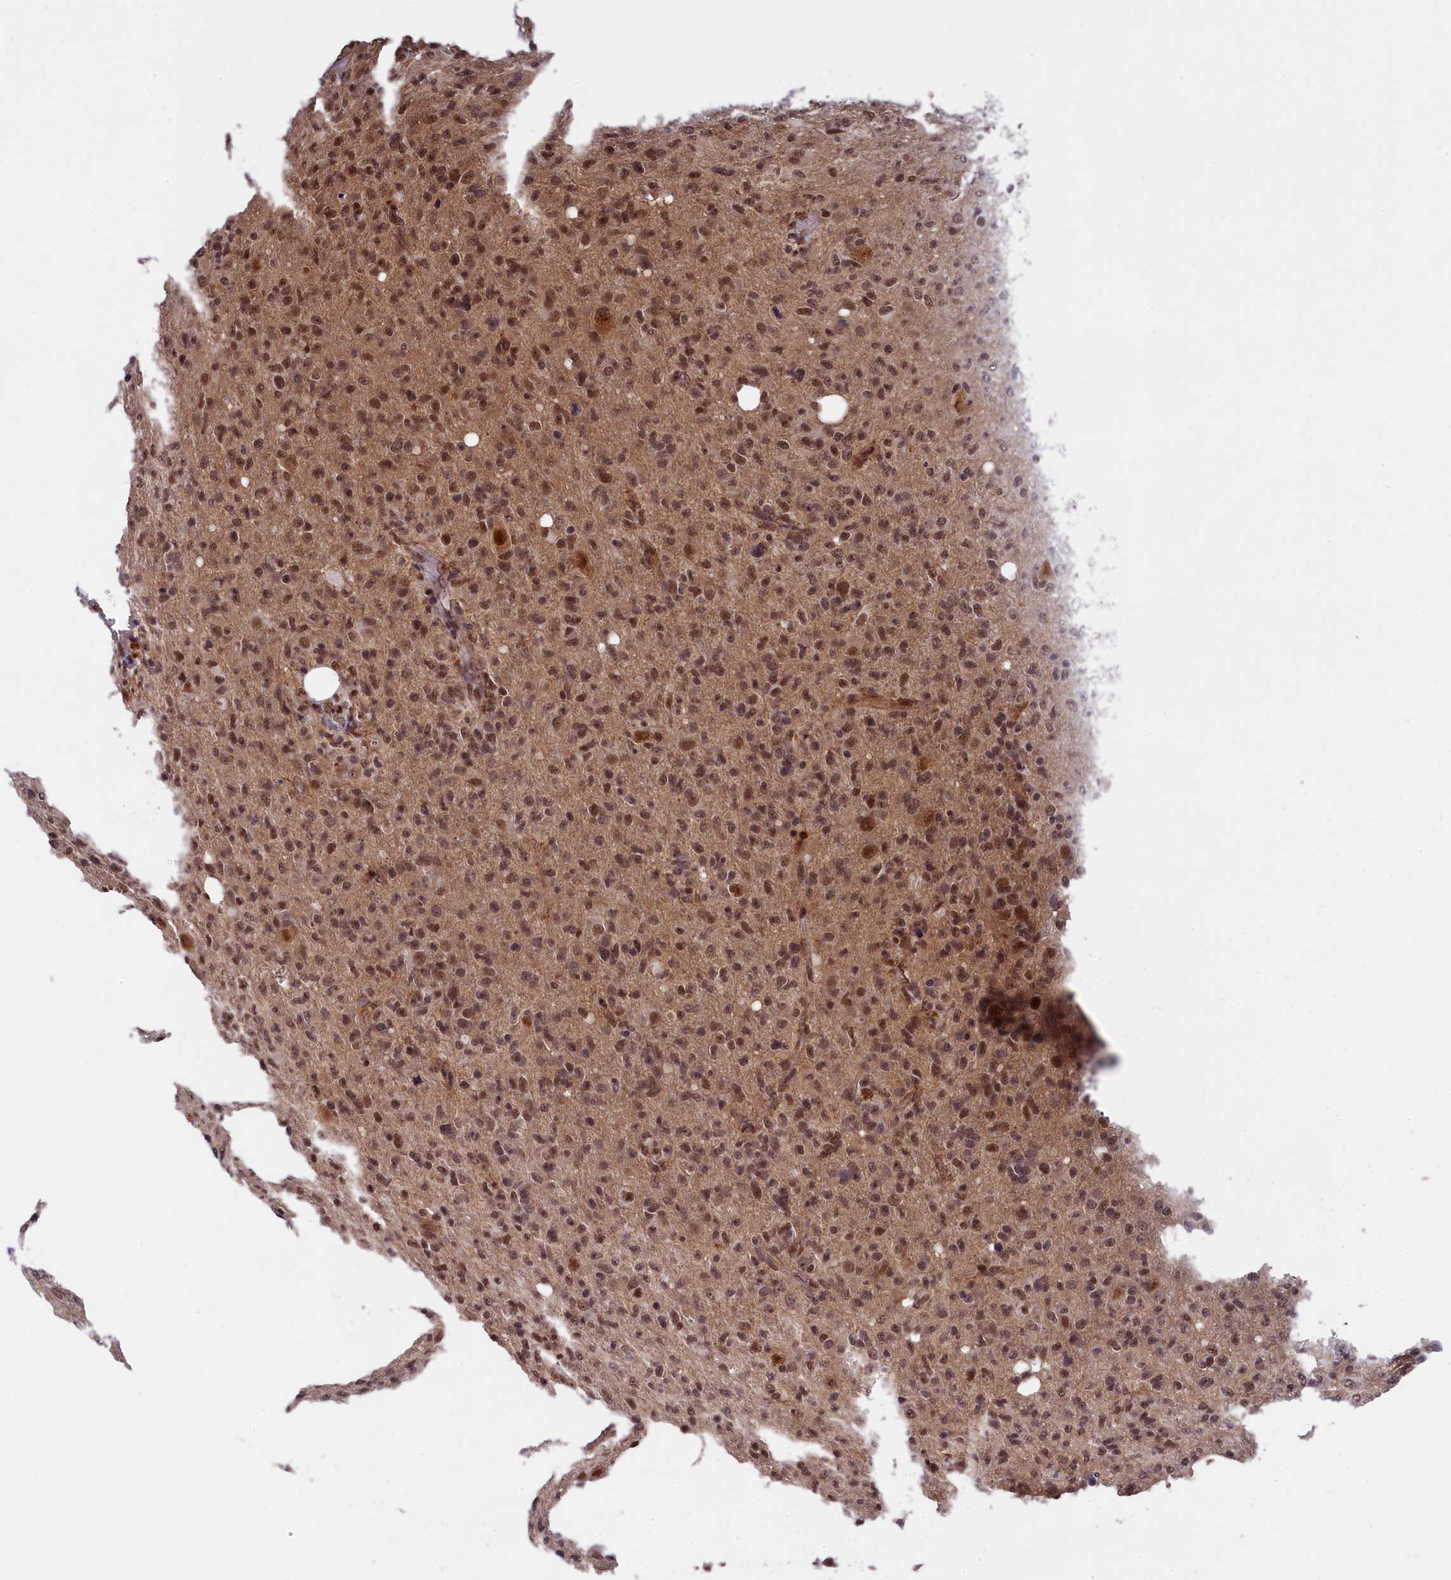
{"staining": {"intensity": "moderate", "quantity": ">75%", "location": "nuclear"}, "tissue": "glioma", "cell_type": "Tumor cells", "image_type": "cancer", "snomed": [{"axis": "morphology", "description": "Glioma, malignant, High grade"}, {"axis": "topography", "description": "Brain"}], "caption": "A photomicrograph of human glioma stained for a protein reveals moderate nuclear brown staining in tumor cells. The staining was performed using DAB (3,3'-diaminobenzidine) to visualize the protein expression in brown, while the nuclei were stained in blue with hematoxylin (Magnification: 20x).", "gene": "ADIG", "patient": {"sex": "female", "age": 57}}